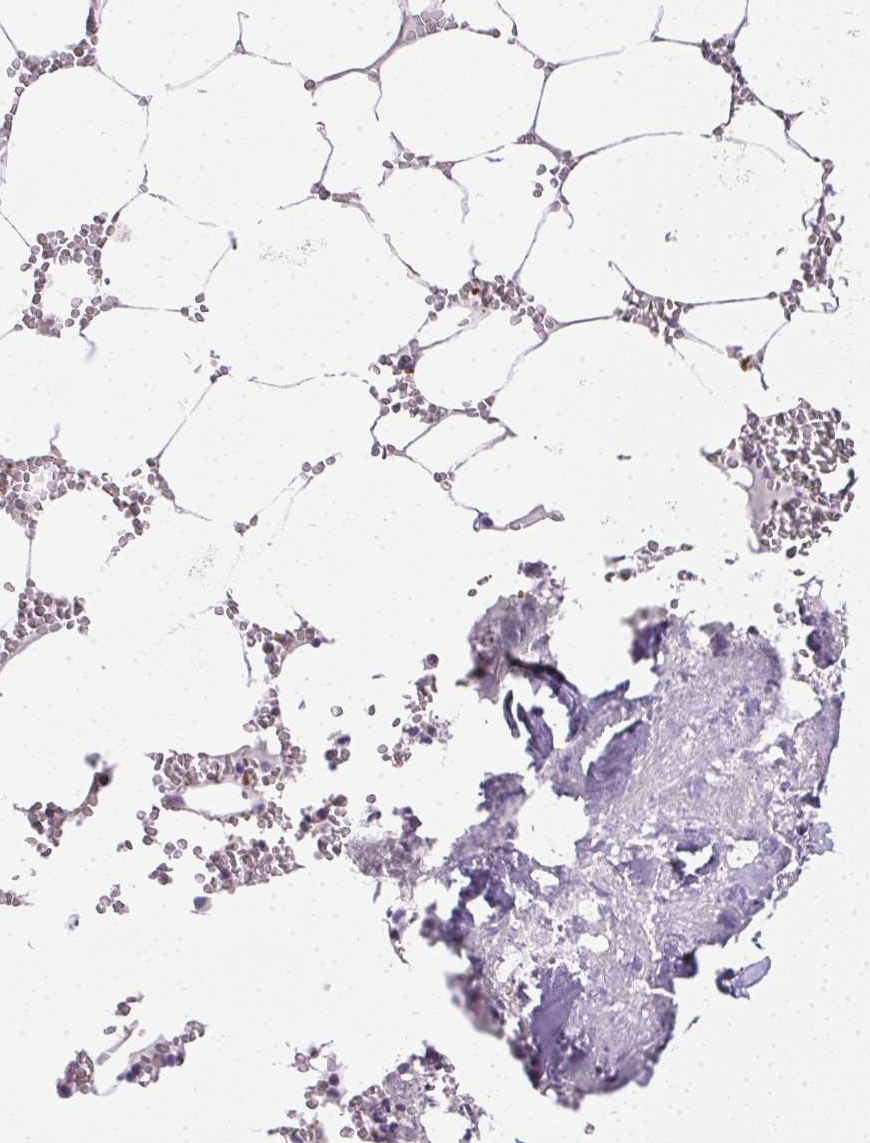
{"staining": {"intensity": "moderate", "quantity": "<25%", "location": "cytoplasmic/membranous"}, "tissue": "bone marrow", "cell_type": "Hematopoietic cells", "image_type": "normal", "snomed": [{"axis": "morphology", "description": "Normal tissue, NOS"}, {"axis": "topography", "description": "Bone marrow"}], "caption": "Immunohistochemistry micrograph of unremarkable bone marrow stained for a protein (brown), which reveals low levels of moderate cytoplasmic/membranous staining in approximately <25% of hematopoietic cells.", "gene": "MAPK11", "patient": {"sex": "male", "age": 54}}